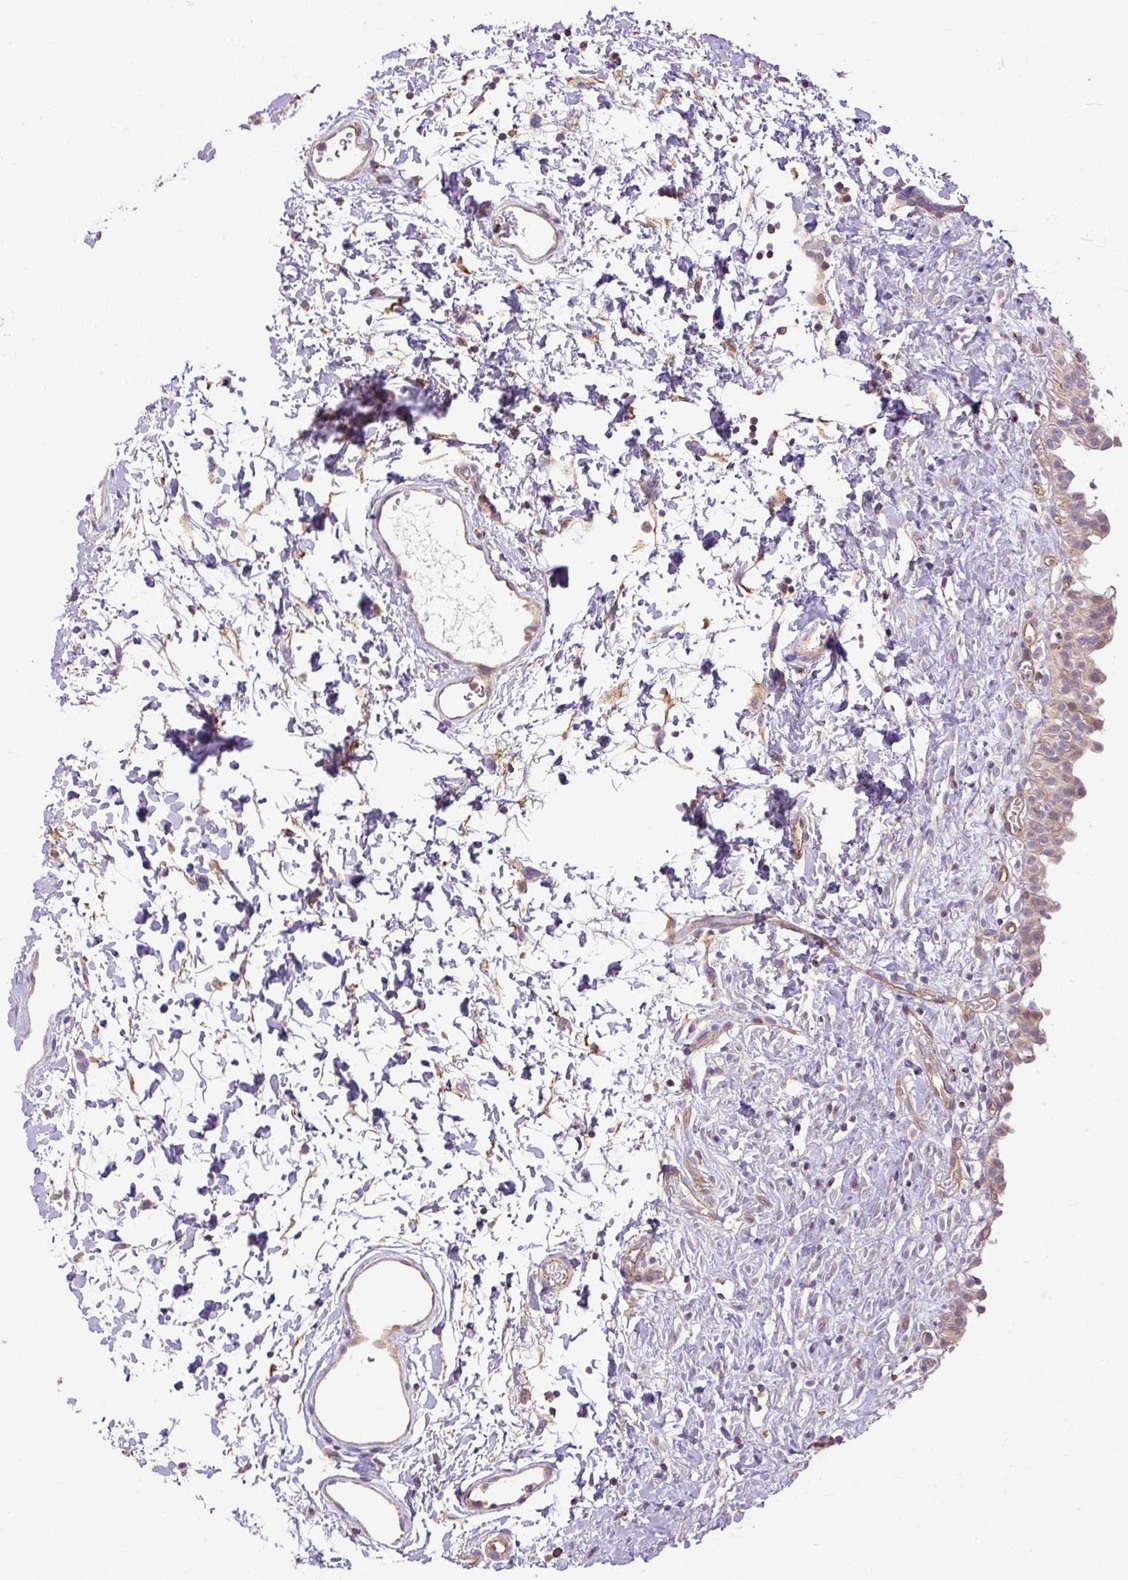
{"staining": {"intensity": "weak", "quantity": "25%-75%", "location": "cytoplasmic/membranous"}, "tissue": "urinary bladder", "cell_type": "Urothelial cells", "image_type": "normal", "snomed": [{"axis": "morphology", "description": "Normal tissue, NOS"}, {"axis": "topography", "description": "Urinary bladder"}], "caption": "This is an image of immunohistochemistry staining of normal urinary bladder, which shows weak expression in the cytoplasmic/membranous of urothelial cells.", "gene": "PPME1", "patient": {"sex": "male", "age": 51}}